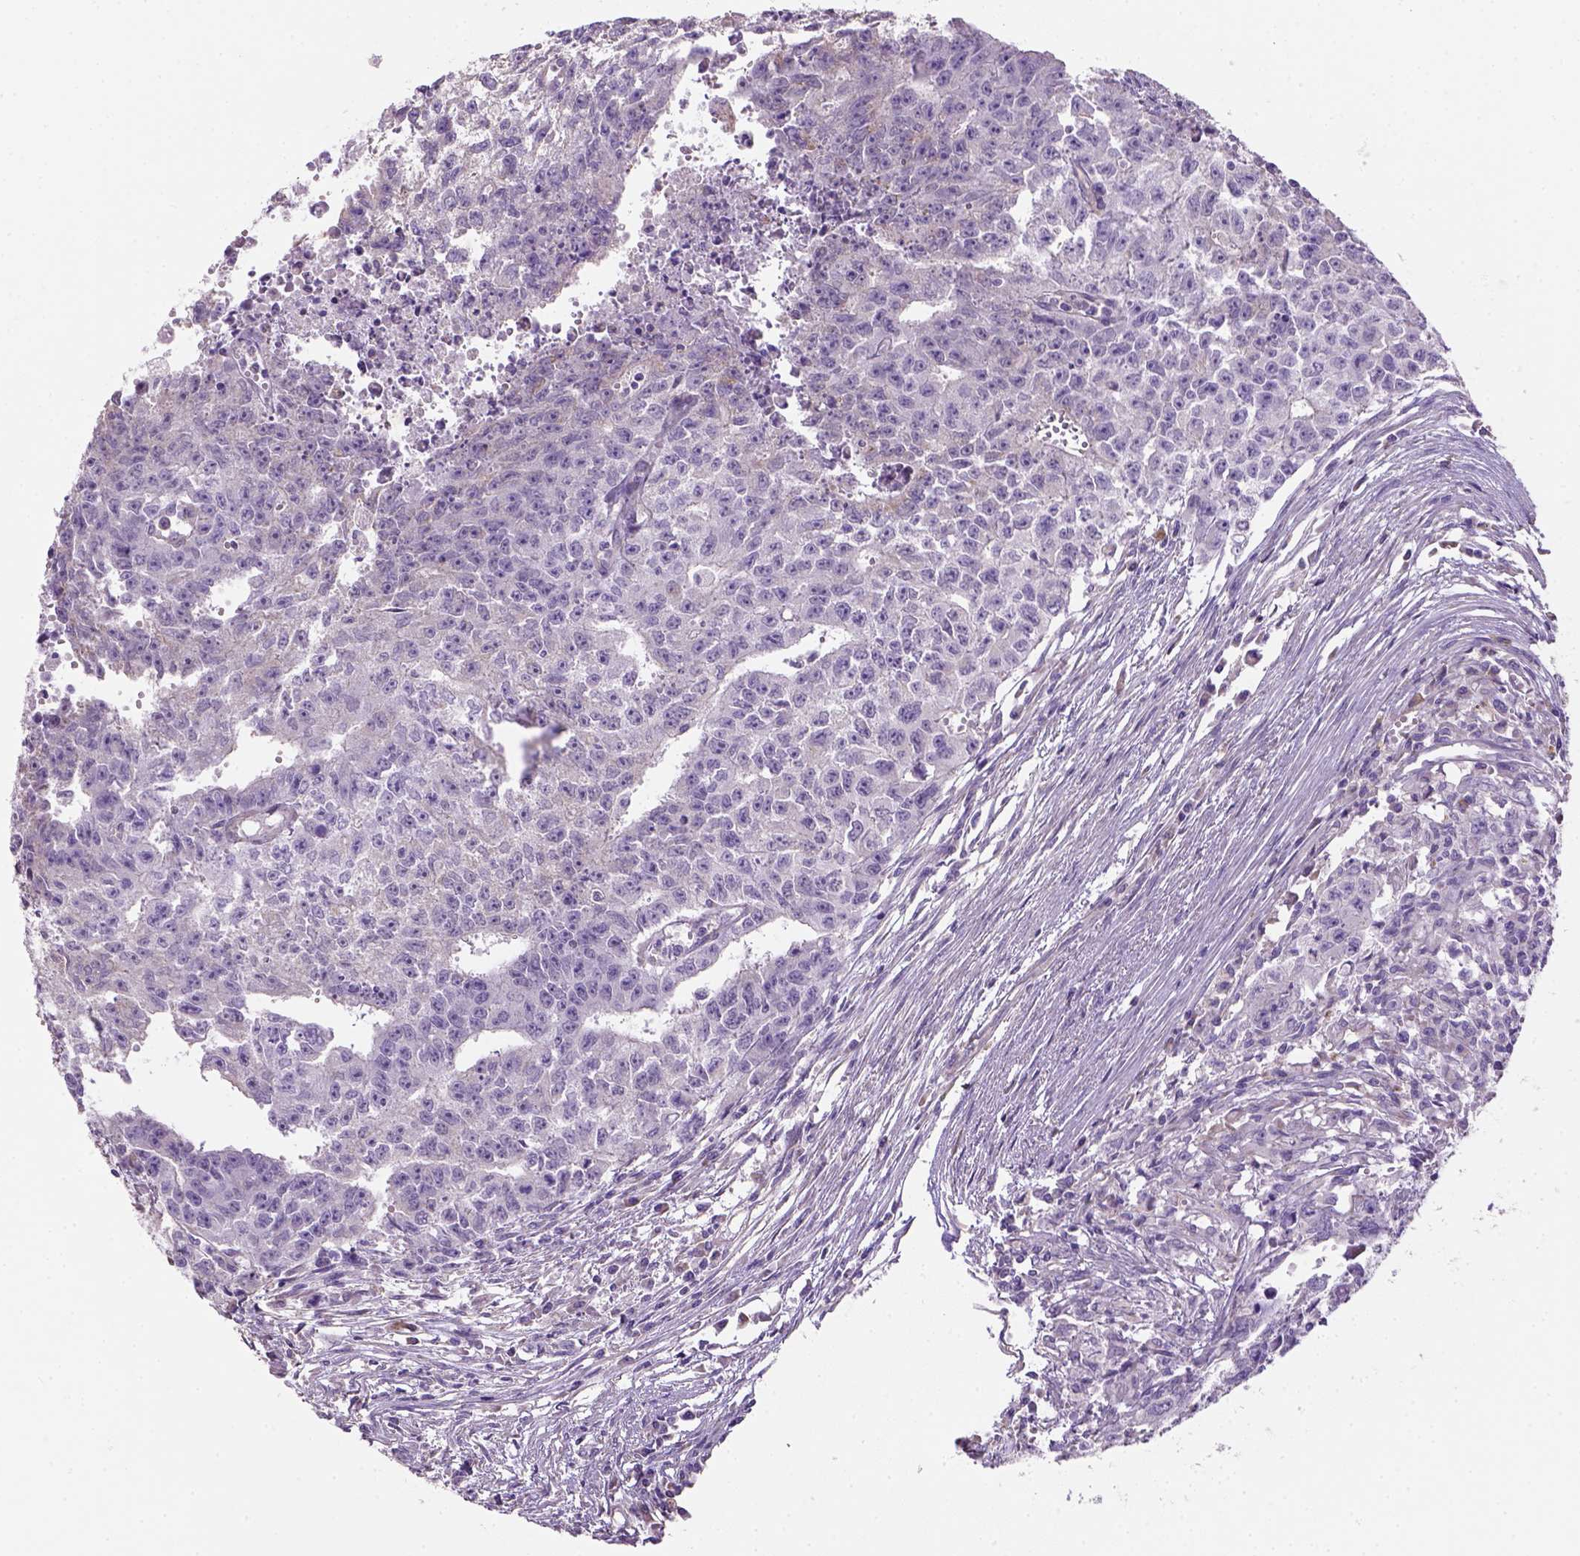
{"staining": {"intensity": "negative", "quantity": "none", "location": "none"}, "tissue": "testis cancer", "cell_type": "Tumor cells", "image_type": "cancer", "snomed": [{"axis": "morphology", "description": "Carcinoma, Embryonal, NOS"}, {"axis": "morphology", "description": "Teratoma, malignant, NOS"}, {"axis": "topography", "description": "Testis"}], "caption": "Immunohistochemistry of embryonal carcinoma (testis) displays no staining in tumor cells. The staining is performed using DAB brown chromogen with nuclei counter-stained in using hematoxylin.", "gene": "HTRA1", "patient": {"sex": "male", "age": 24}}